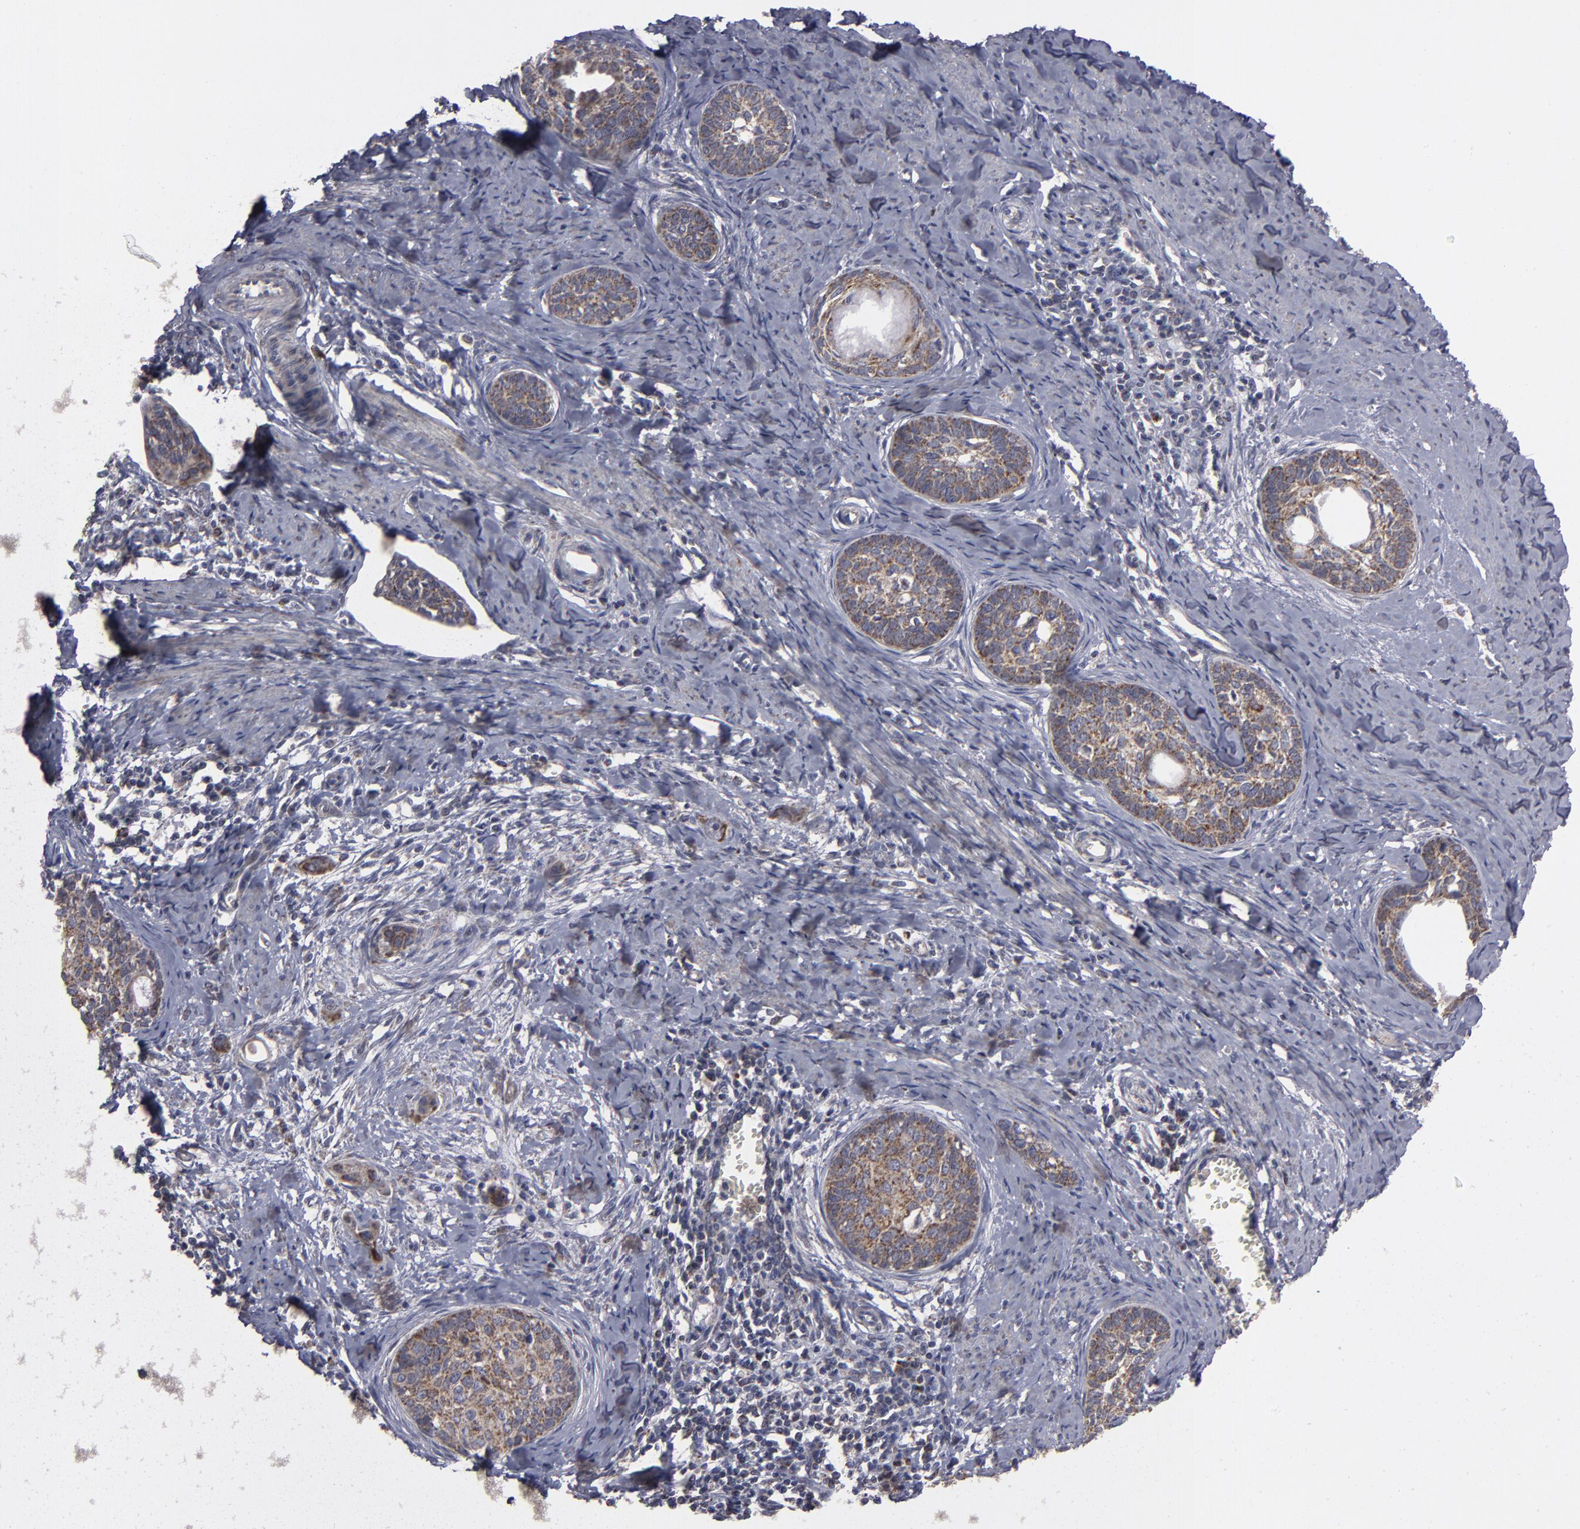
{"staining": {"intensity": "strong", "quantity": ">75%", "location": "cytoplasmic/membranous"}, "tissue": "cervical cancer", "cell_type": "Tumor cells", "image_type": "cancer", "snomed": [{"axis": "morphology", "description": "Squamous cell carcinoma, NOS"}, {"axis": "topography", "description": "Cervix"}], "caption": "The photomicrograph displays immunohistochemical staining of squamous cell carcinoma (cervical). There is strong cytoplasmic/membranous positivity is appreciated in approximately >75% of tumor cells.", "gene": "MYOM2", "patient": {"sex": "female", "age": 33}}